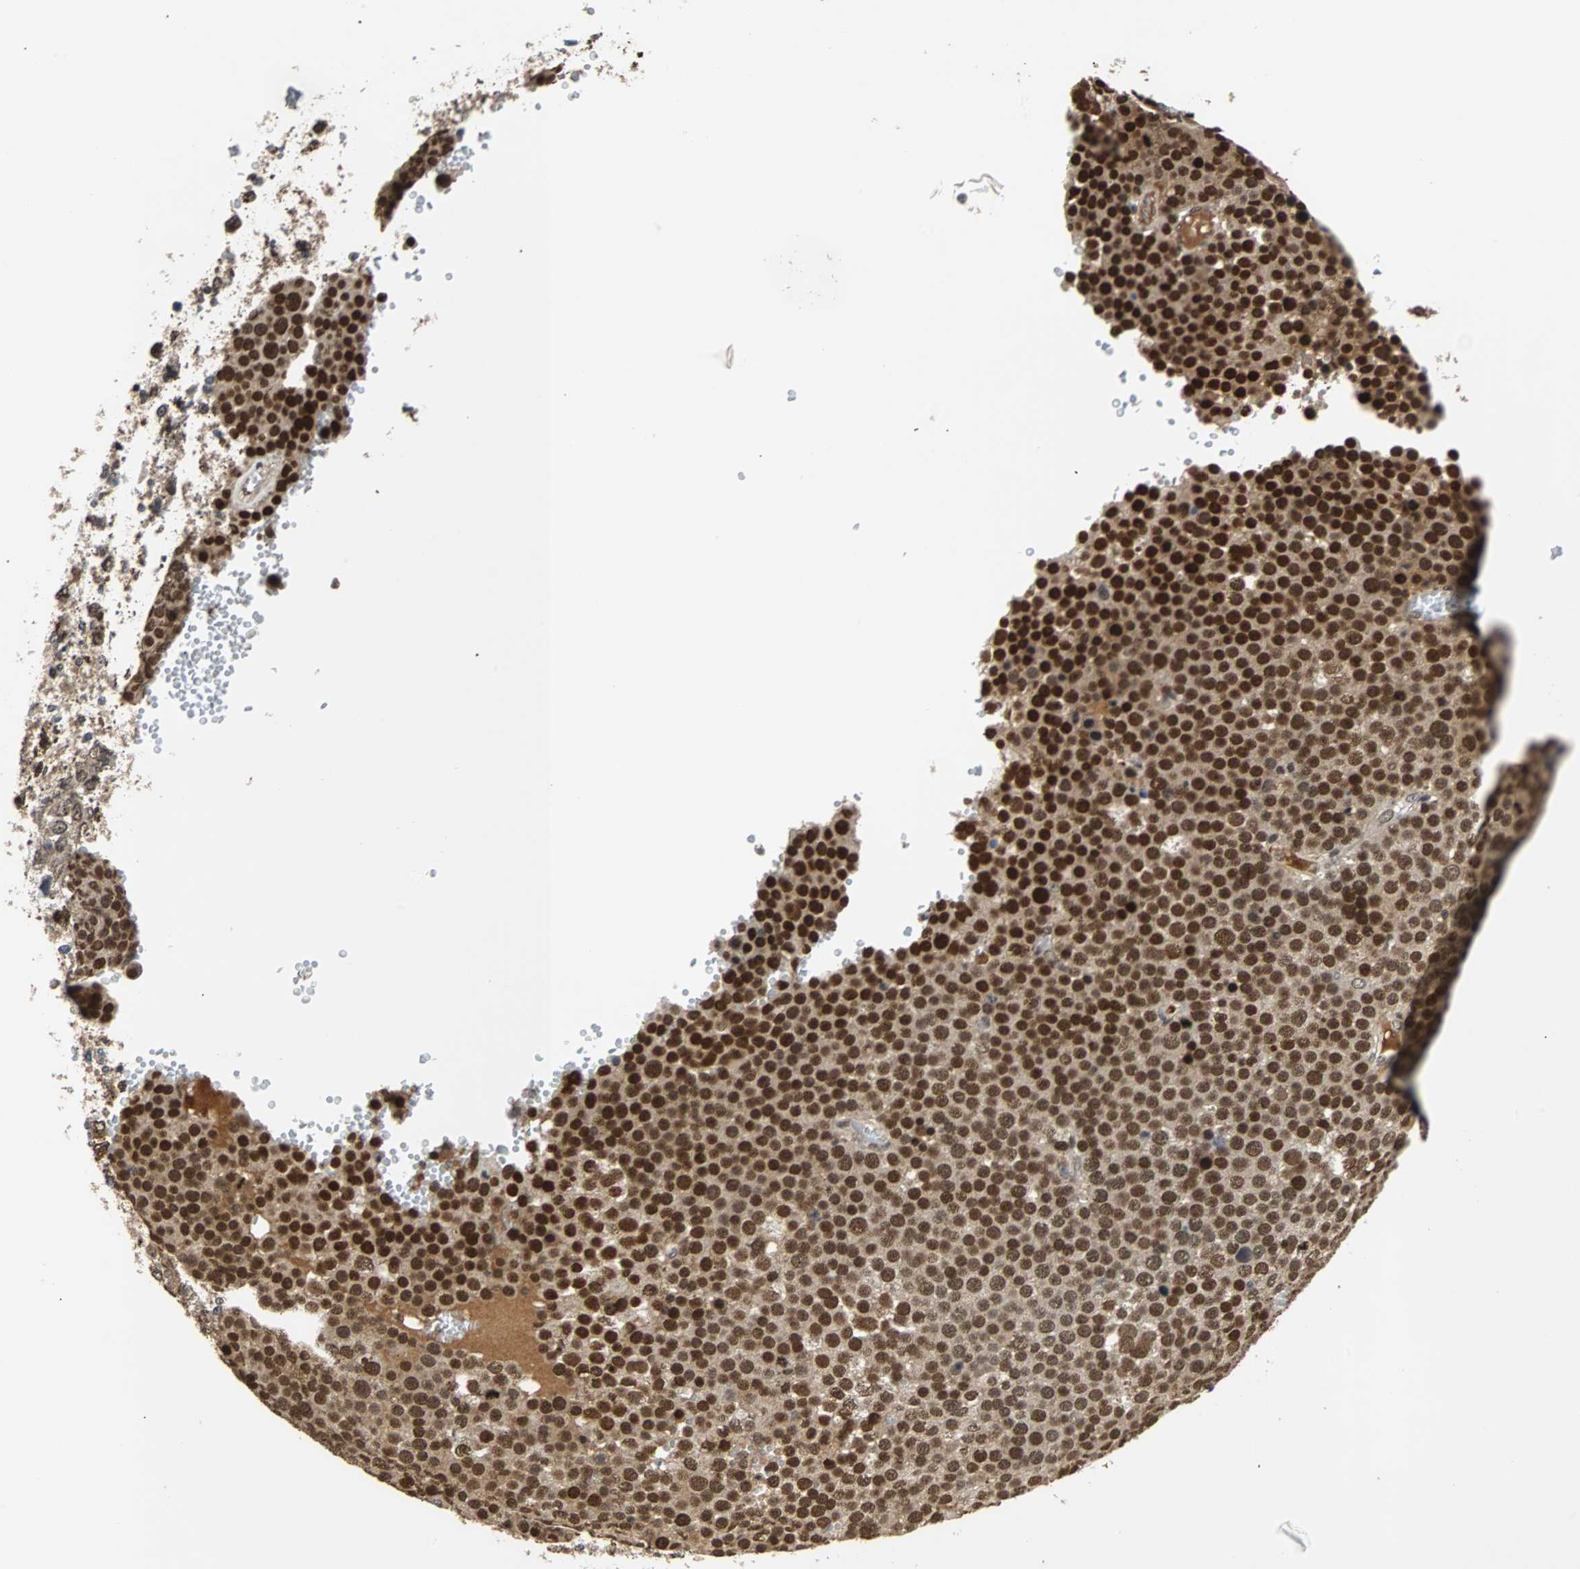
{"staining": {"intensity": "strong", "quantity": ">75%", "location": "cytoplasmic/membranous,nuclear"}, "tissue": "testis cancer", "cell_type": "Tumor cells", "image_type": "cancer", "snomed": [{"axis": "morphology", "description": "Seminoma, NOS"}, {"axis": "topography", "description": "Testis"}], "caption": "Immunohistochemical staining of seminoma (testis) shows strong cytoplasmic/membranous and nuclear protein expression in approximately >75% of tumor cells. The protein is stained brown, and the nuclei are stained in blue (DAB (3,3'-diaminobenzidine) IHC with brightfield microscopy, high magnification).", "gene": "PHC1", "patient": {"sex": "male", "age": 71}}